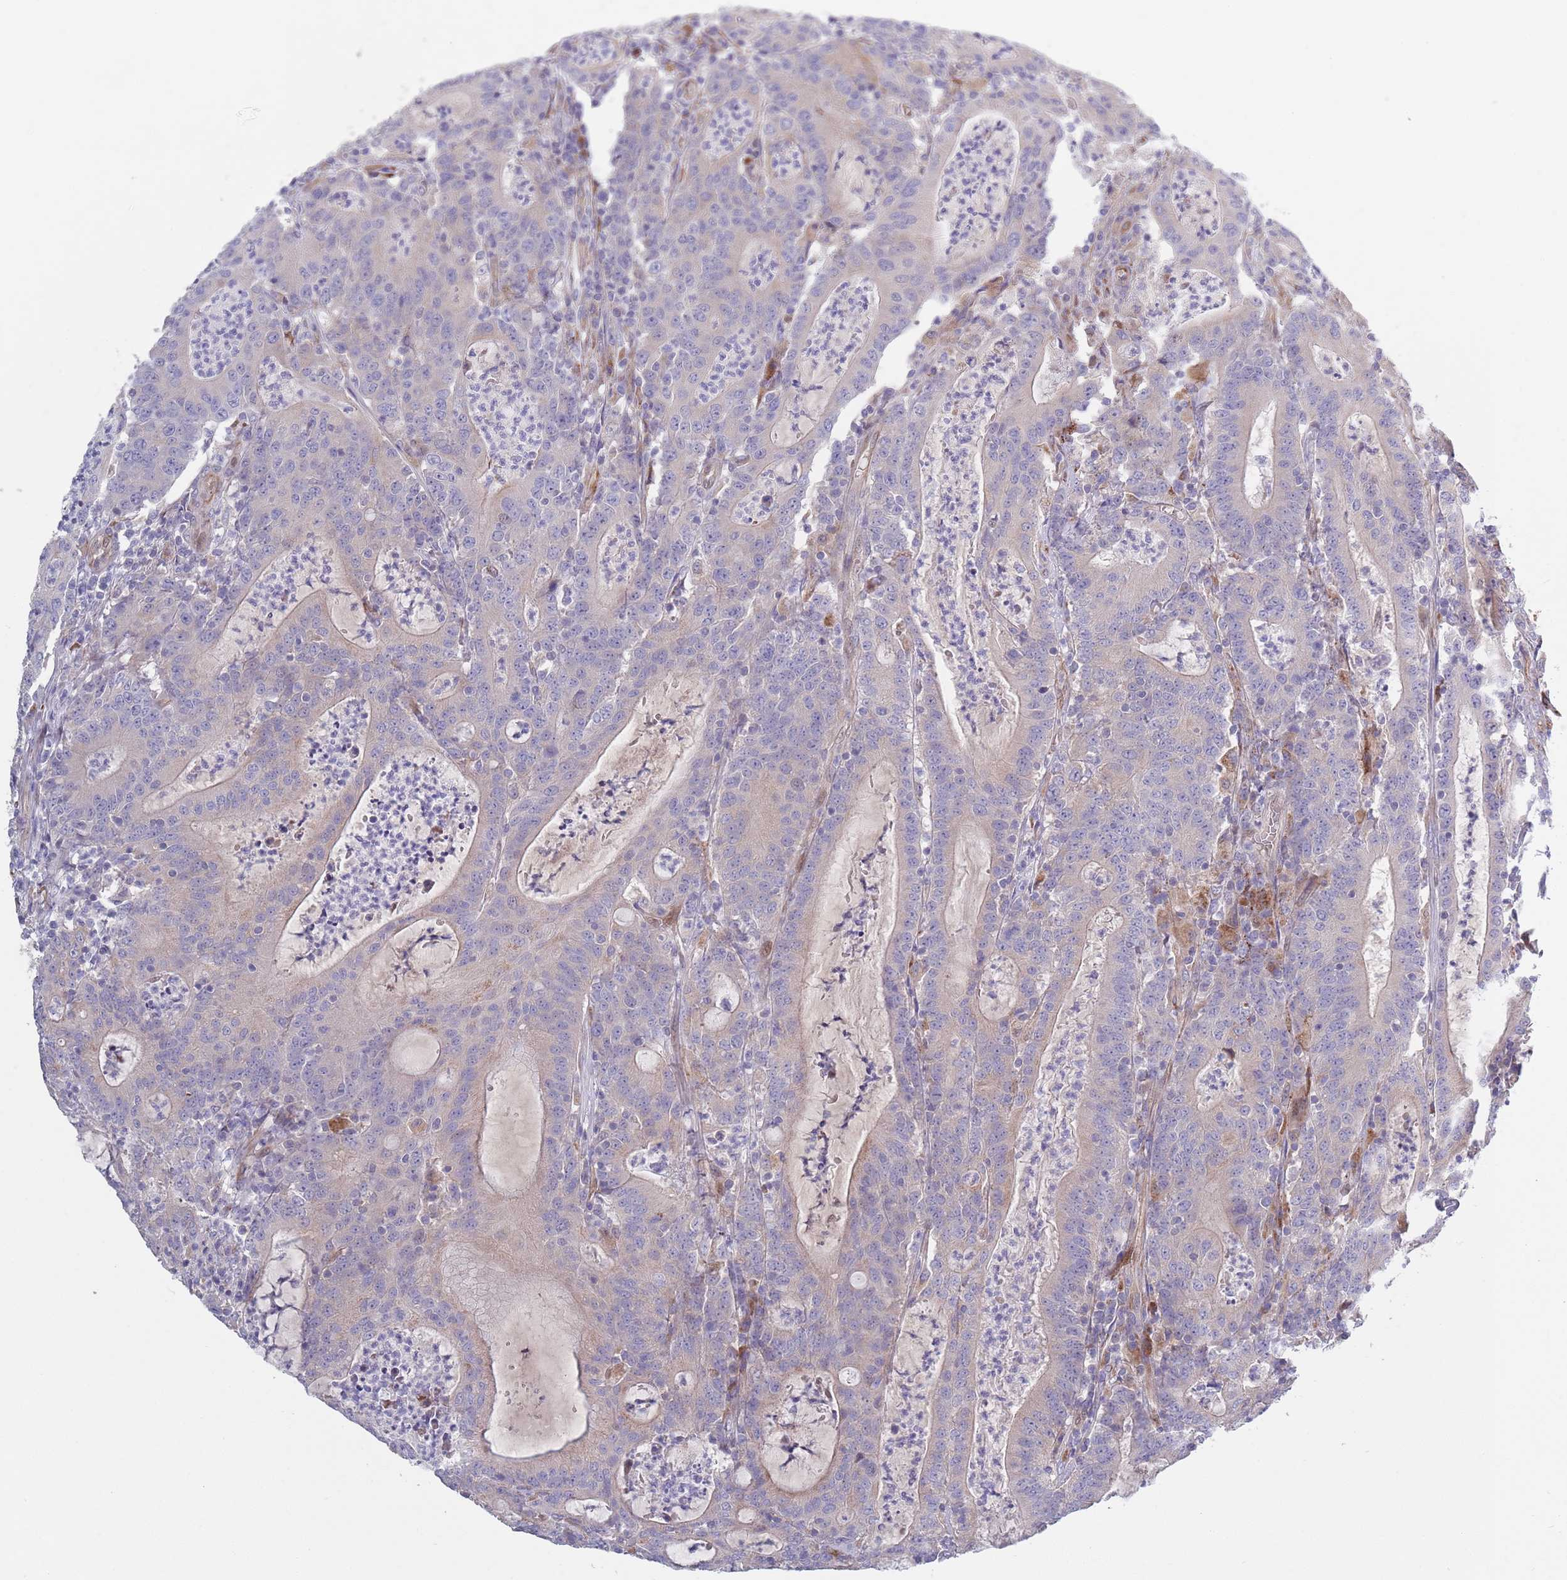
{"staining": {"intensity": "negative", "quantity": "none", "location": "none"}, "tissue": "colorectal cancer", "cell_type": "Tumor cells", "image_type": "cancer", "snomed": [{"axis": "morphology", "description": "Adenocarcinoma, NOS"}, {"axis": "topography", "description": "Colon"}], "caption": "Micrograph shows no protein expression in tumor cells of colorectal cancer (adenocarcinoma) tissue.", "gene": "TYW1", "patient": {"sex": "male", "age": 83}}